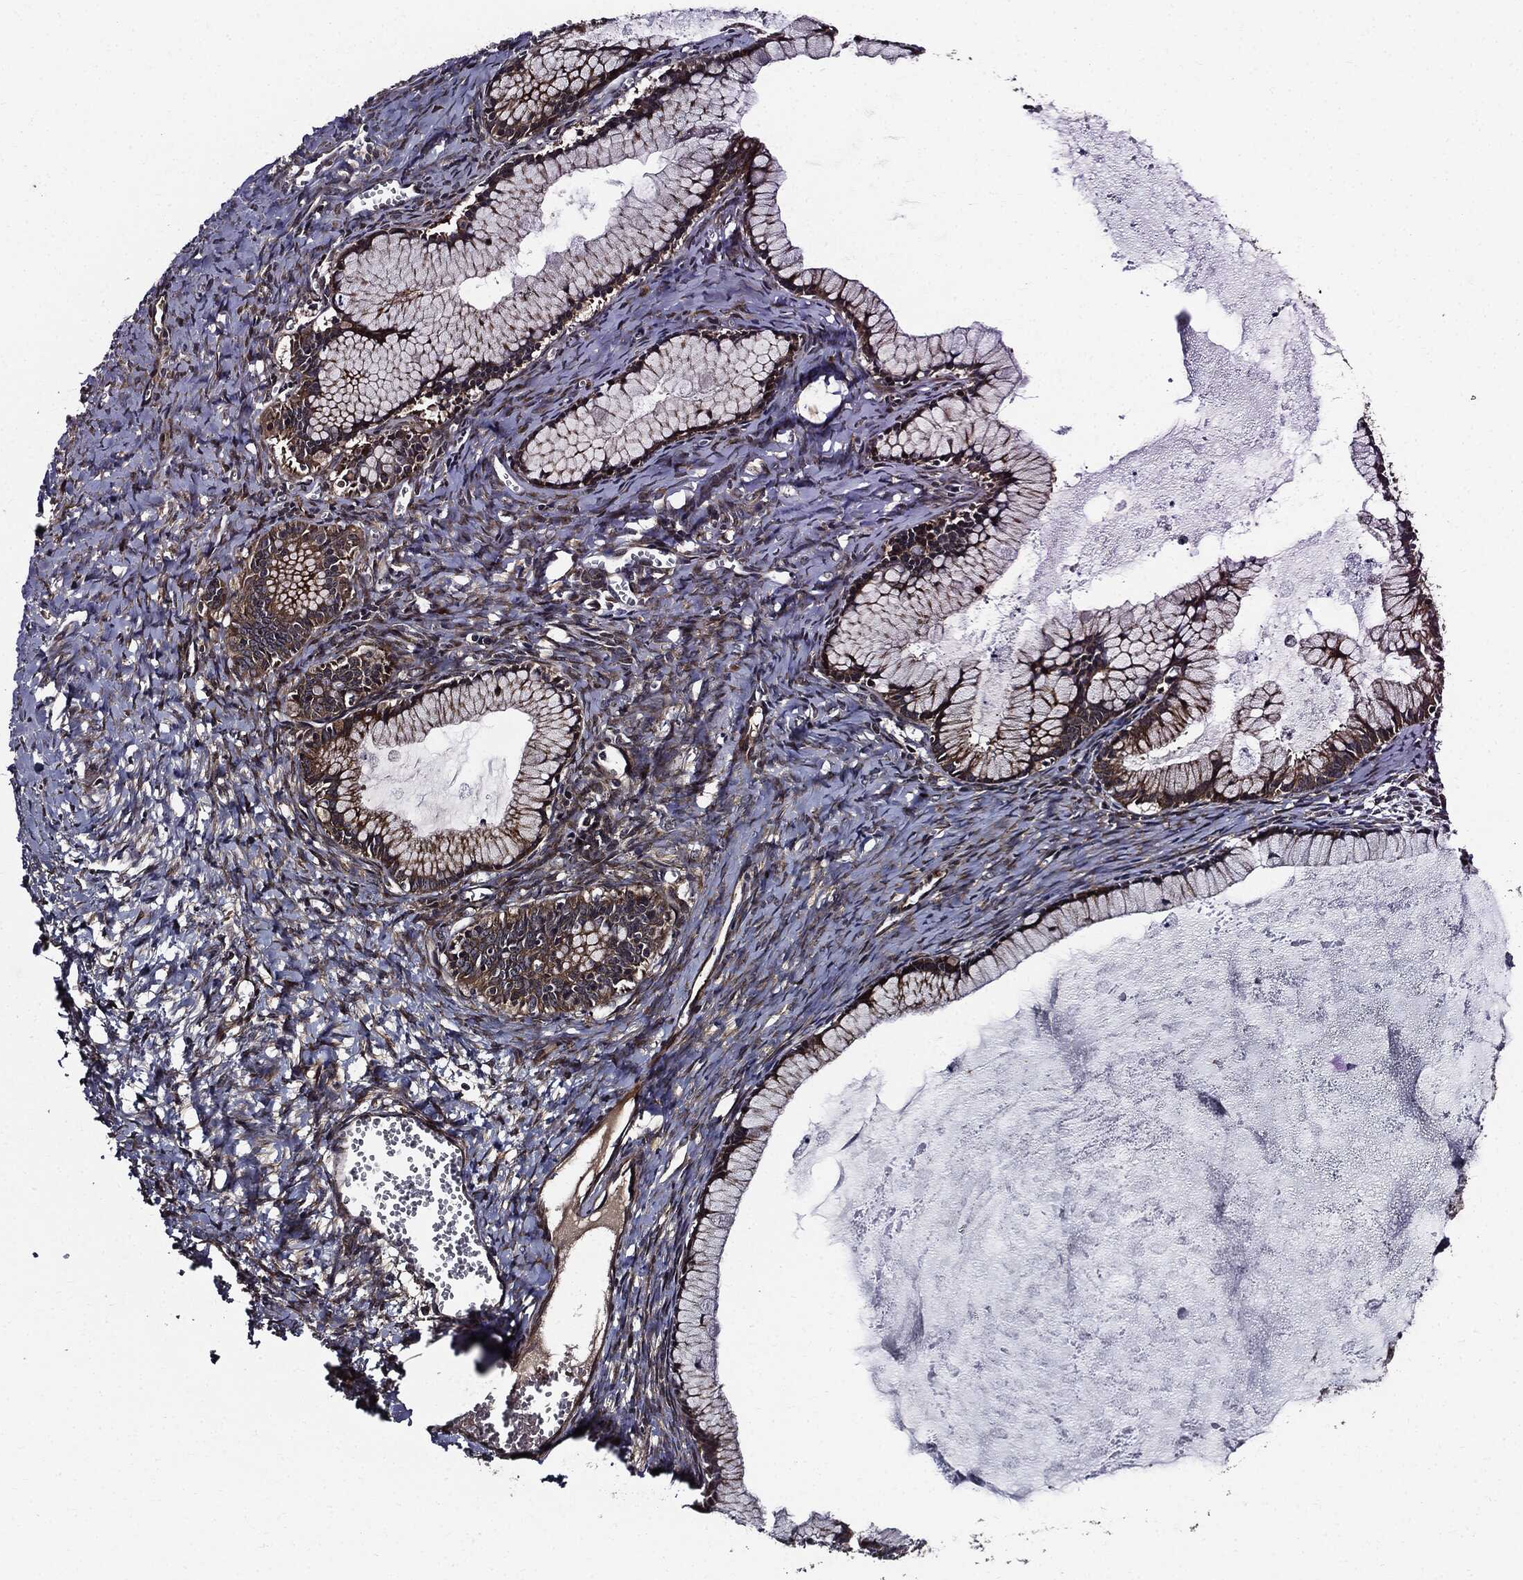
{"staining": {"intensity": "moderate", "quantity": ">75%", "location": "cytoplasmic/membranous"}, "tissue": "ovarian cancer", "cell_type": "Tumor cells", "image_type": "cancer", "snomed": [{"axis": "morphology", "description": "Cystadenocarcinoma, mucinous, NOS"}, {"axis": "topography", "description": "Ovary"}], "caption": "Moderate cytoplasmic/membranous expression is seen in approximately >75% of tumor cells in ovarian mucinous cystadenocarcinoma.", "gene": "HTT", "patient": {"sex": "female", "age": 41}}